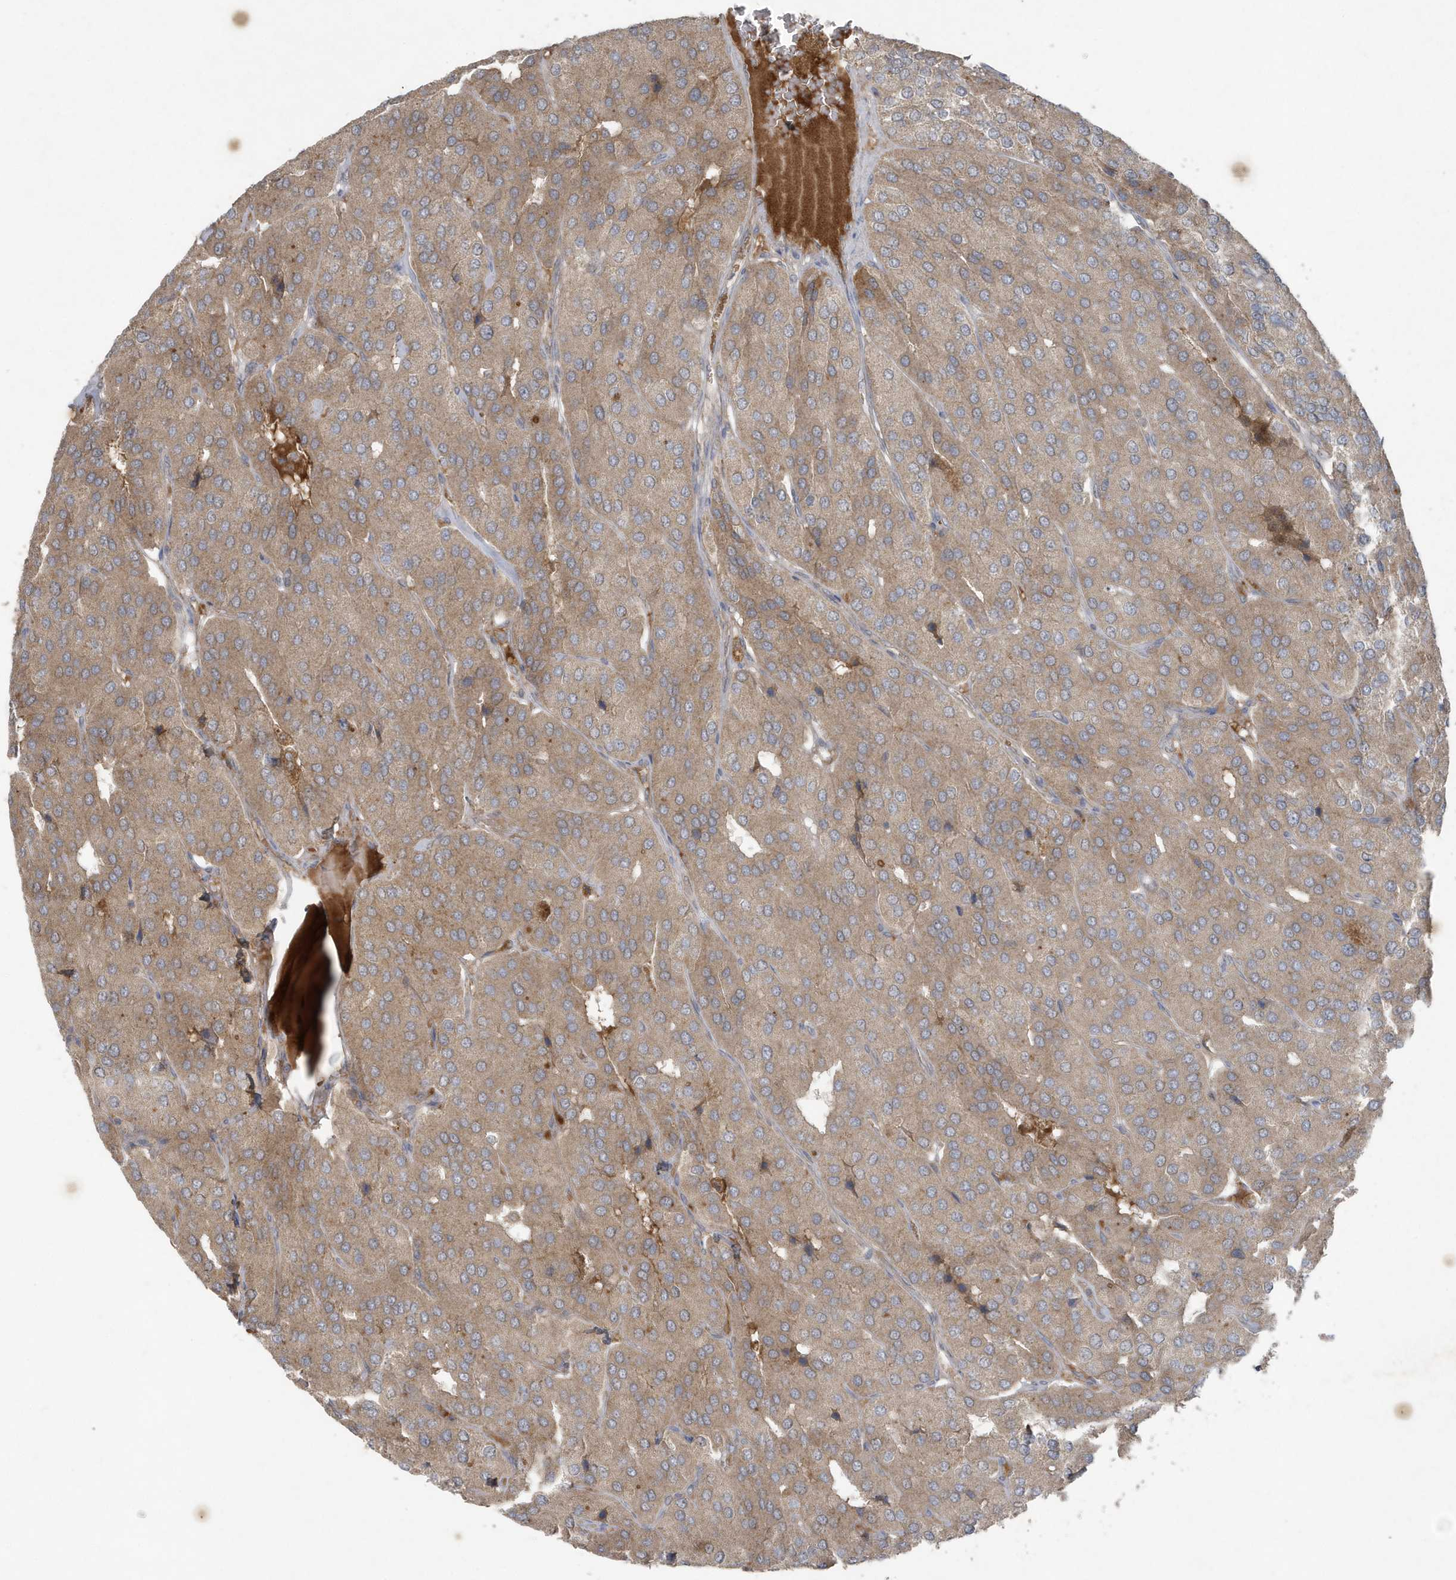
{"staining": {"intensity": "weak", "quantity": ">75%", "location": "cytoplasmic/membranous"}, "tissue": "parathyroid gland", "cell_type": "Glandular cells", "image_type": "normal", "snomed": [{"axis": "morphology", "description": "Normal tissue, NOS"}, {"axis": "morphology", "description": "Adenoma, NOS"}, {"axis": "topography", "description": "Parathyroid gland"}], "caption": "The immunohistochemical stain labels weak cytoplasmic/membranous positivity in glandular cells of normal parathyroid gland. (IHC, brightfield microscopy, high magnification).", "gene": "C1RL", "patient": {"sex": "female", "age": 86}}